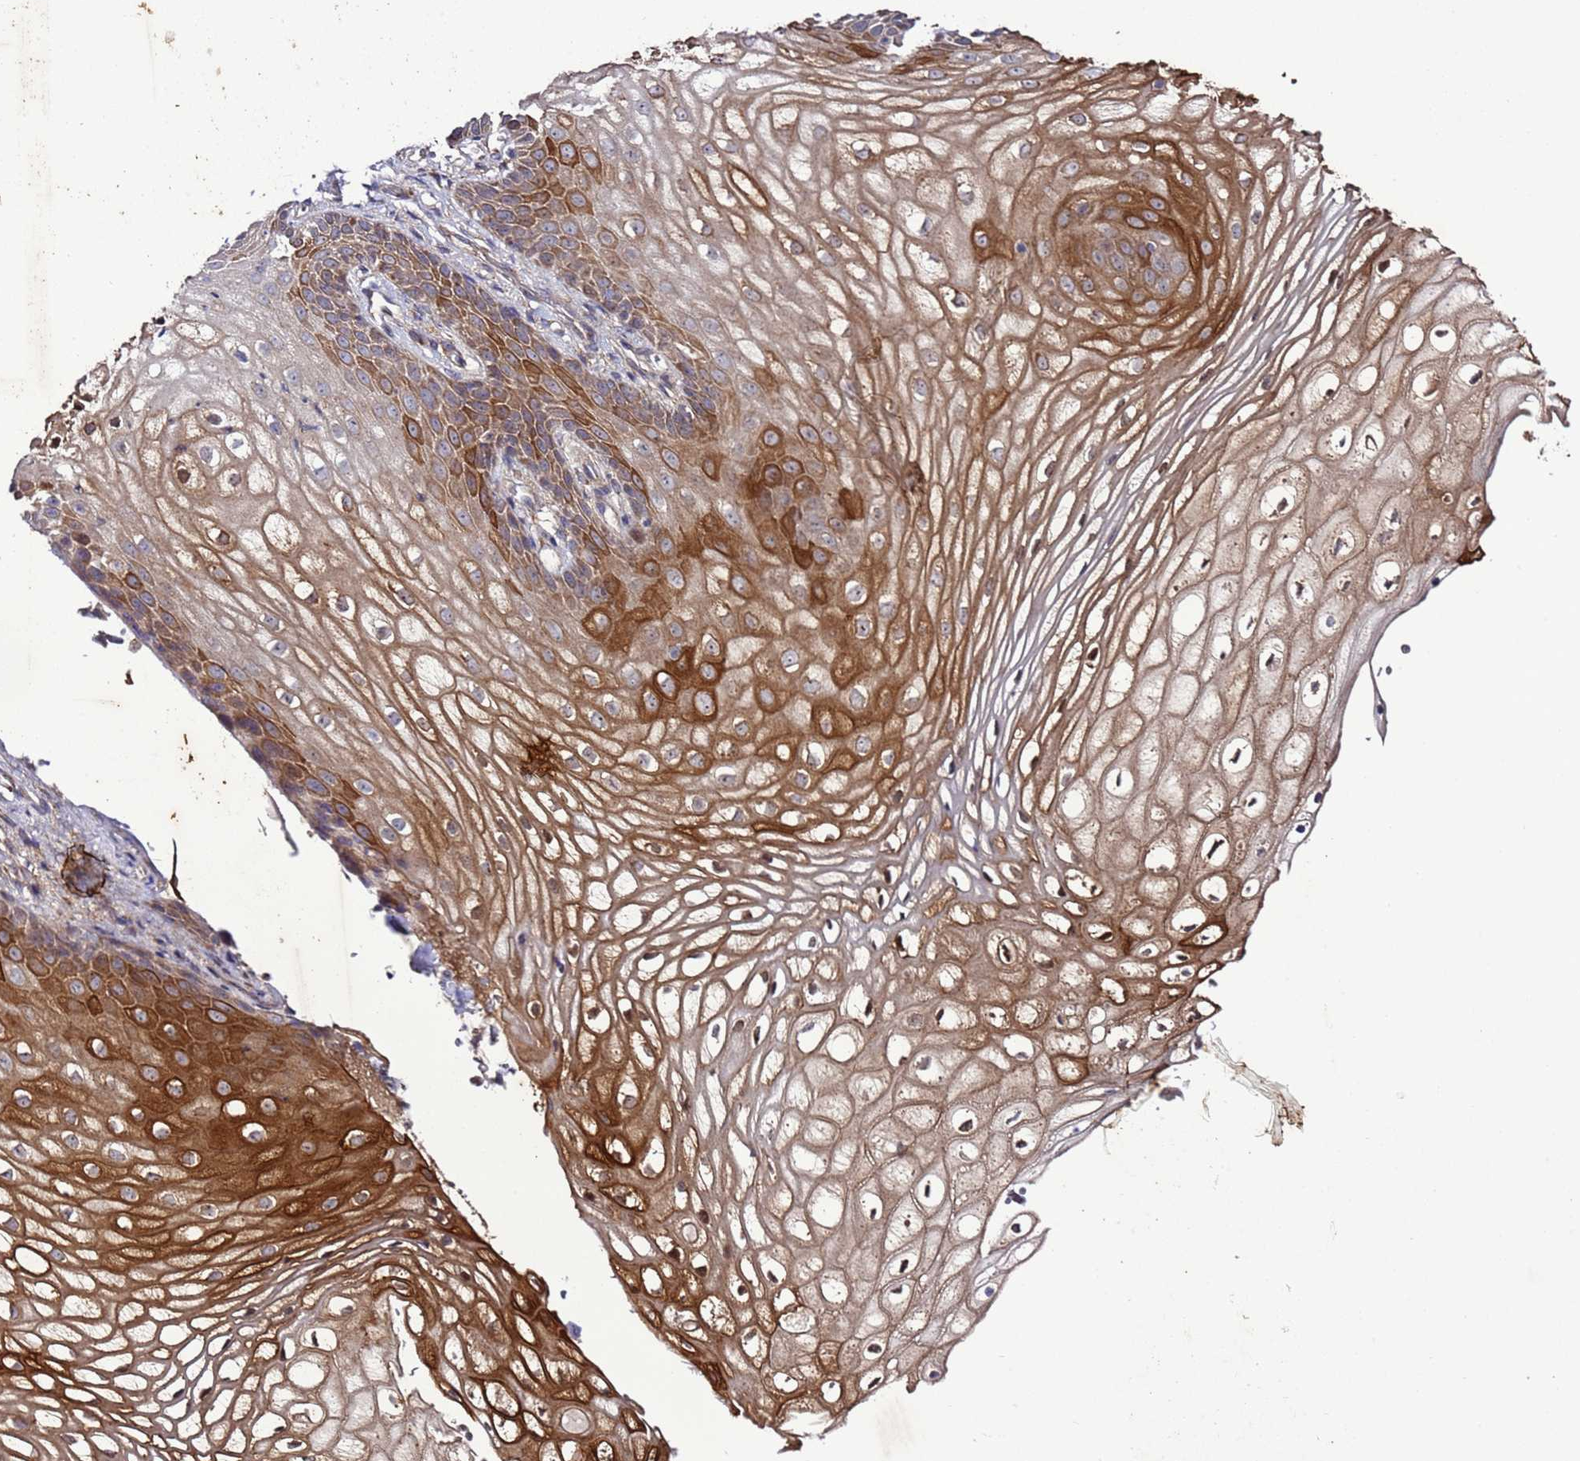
{"staining": {"intensity": "strong", "quantity": "25%-75%", "location": "cytoplasmic/membranous"}, "tissue": "vagina", "cell_type": "Squamous epithelial cells", "image_type": "normal", "snomed": [{"axis": "morphology", "description": "Normal tissue, NOS"}, {"axis": "topography", "description": "Vagina"}], "caption": "Immunohistochemical staining of unremarkable human vagina reveals 25%-75% levels of strong cytoplasmic/membranous protein staining in approximately 25%-75% of squamous epithelial cells. Nuclei are stained in blue.", "gene": "TMEM176B", "patient": {"sex": "female", "age": 60}}